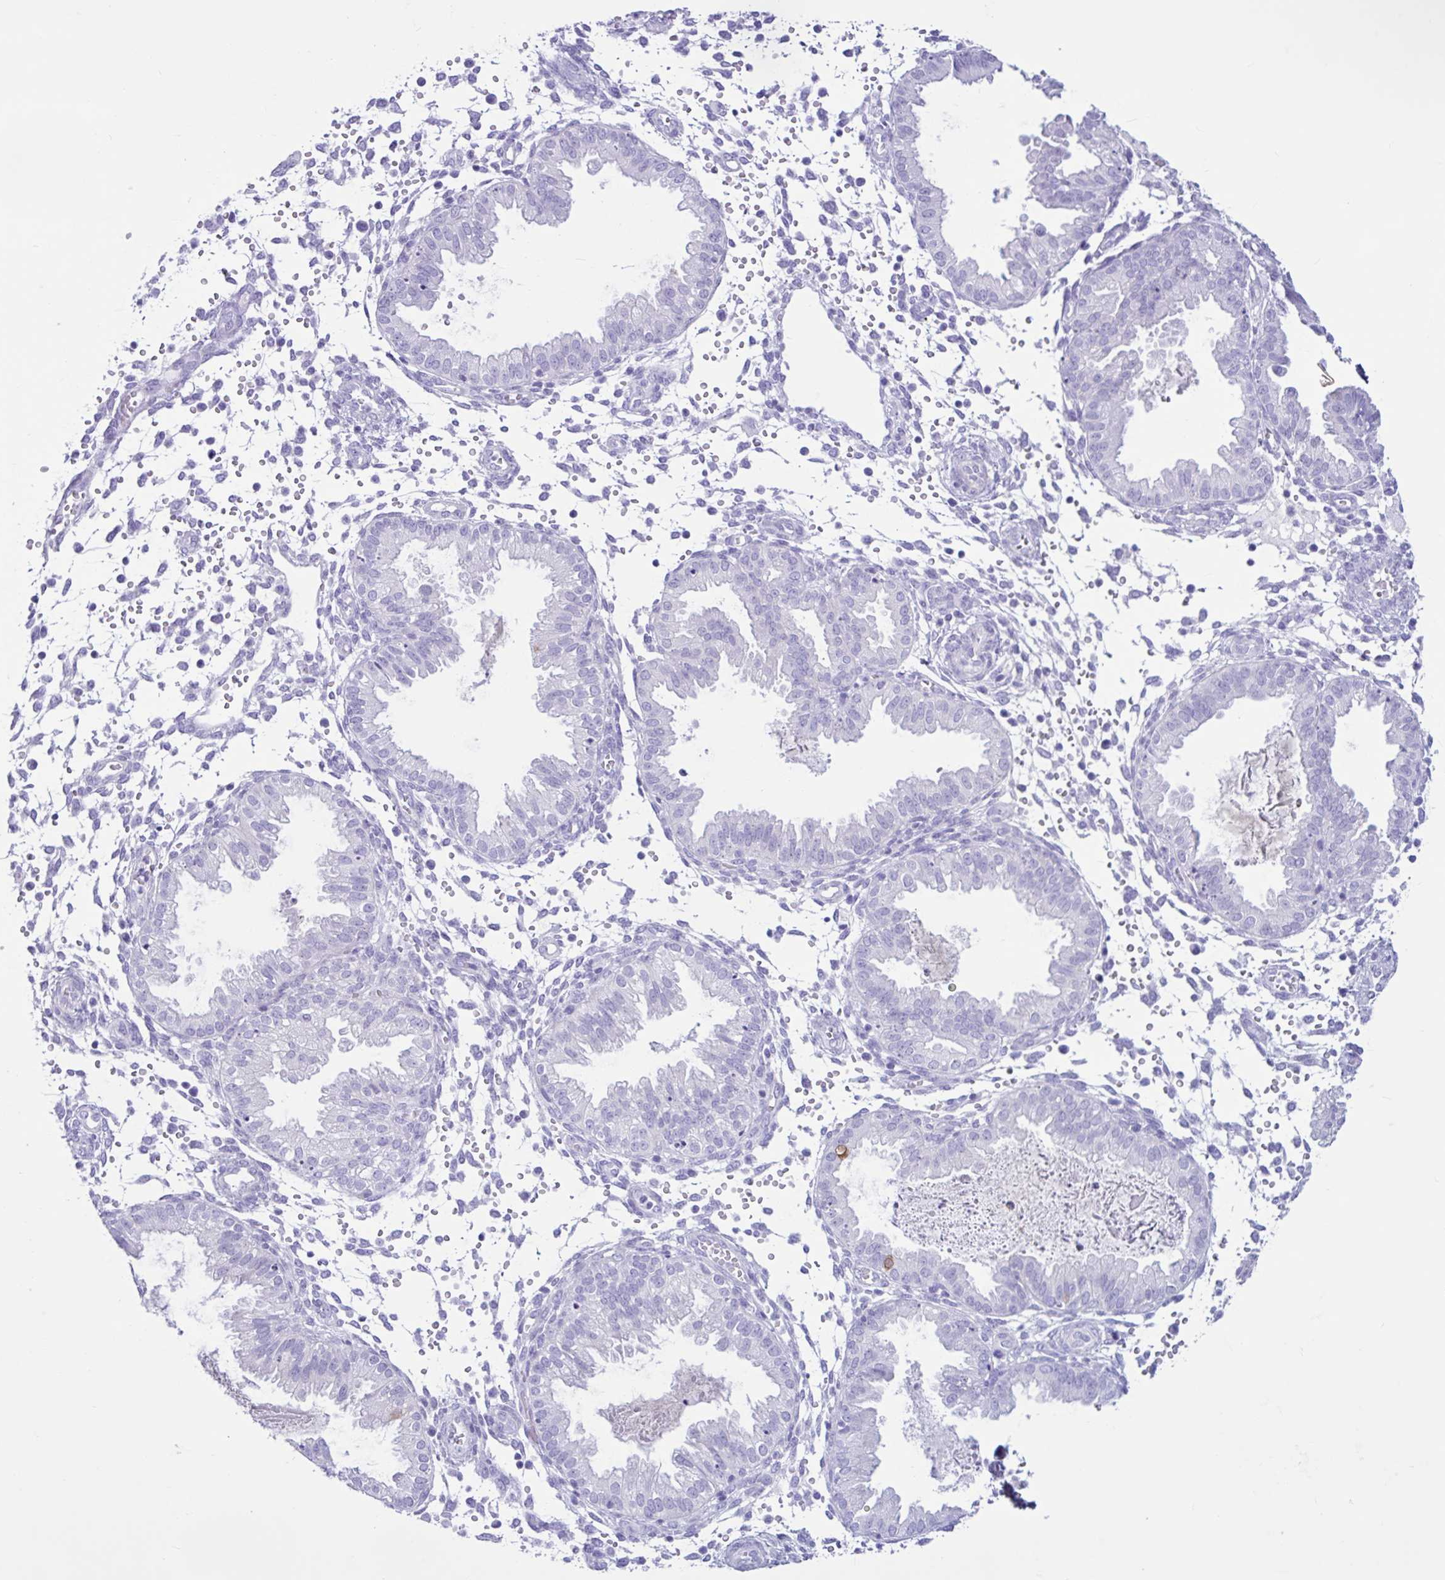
{"staining": {"intensity": "negative", "quantity": "none", "location": "none"}, "tissue": "endometrium", "cell_type": "Cells in endometrial stroma", "image_type": "normal", "snomed": [{"axis": "morphology", "description": "Normal tissue, NOS"}, {"axis": "topography", "description": "Endometrium"}], "caption": "This histopathology image is of unremarkable endometrium stained with immunohistochemistry (IHC) to label a protein in brown with the nuclei are counter-stained blue. There is no staining in cells in endometrial stroma.", "gene": "CYP19A1", "patient": {"sex": "female", "age": 33}}